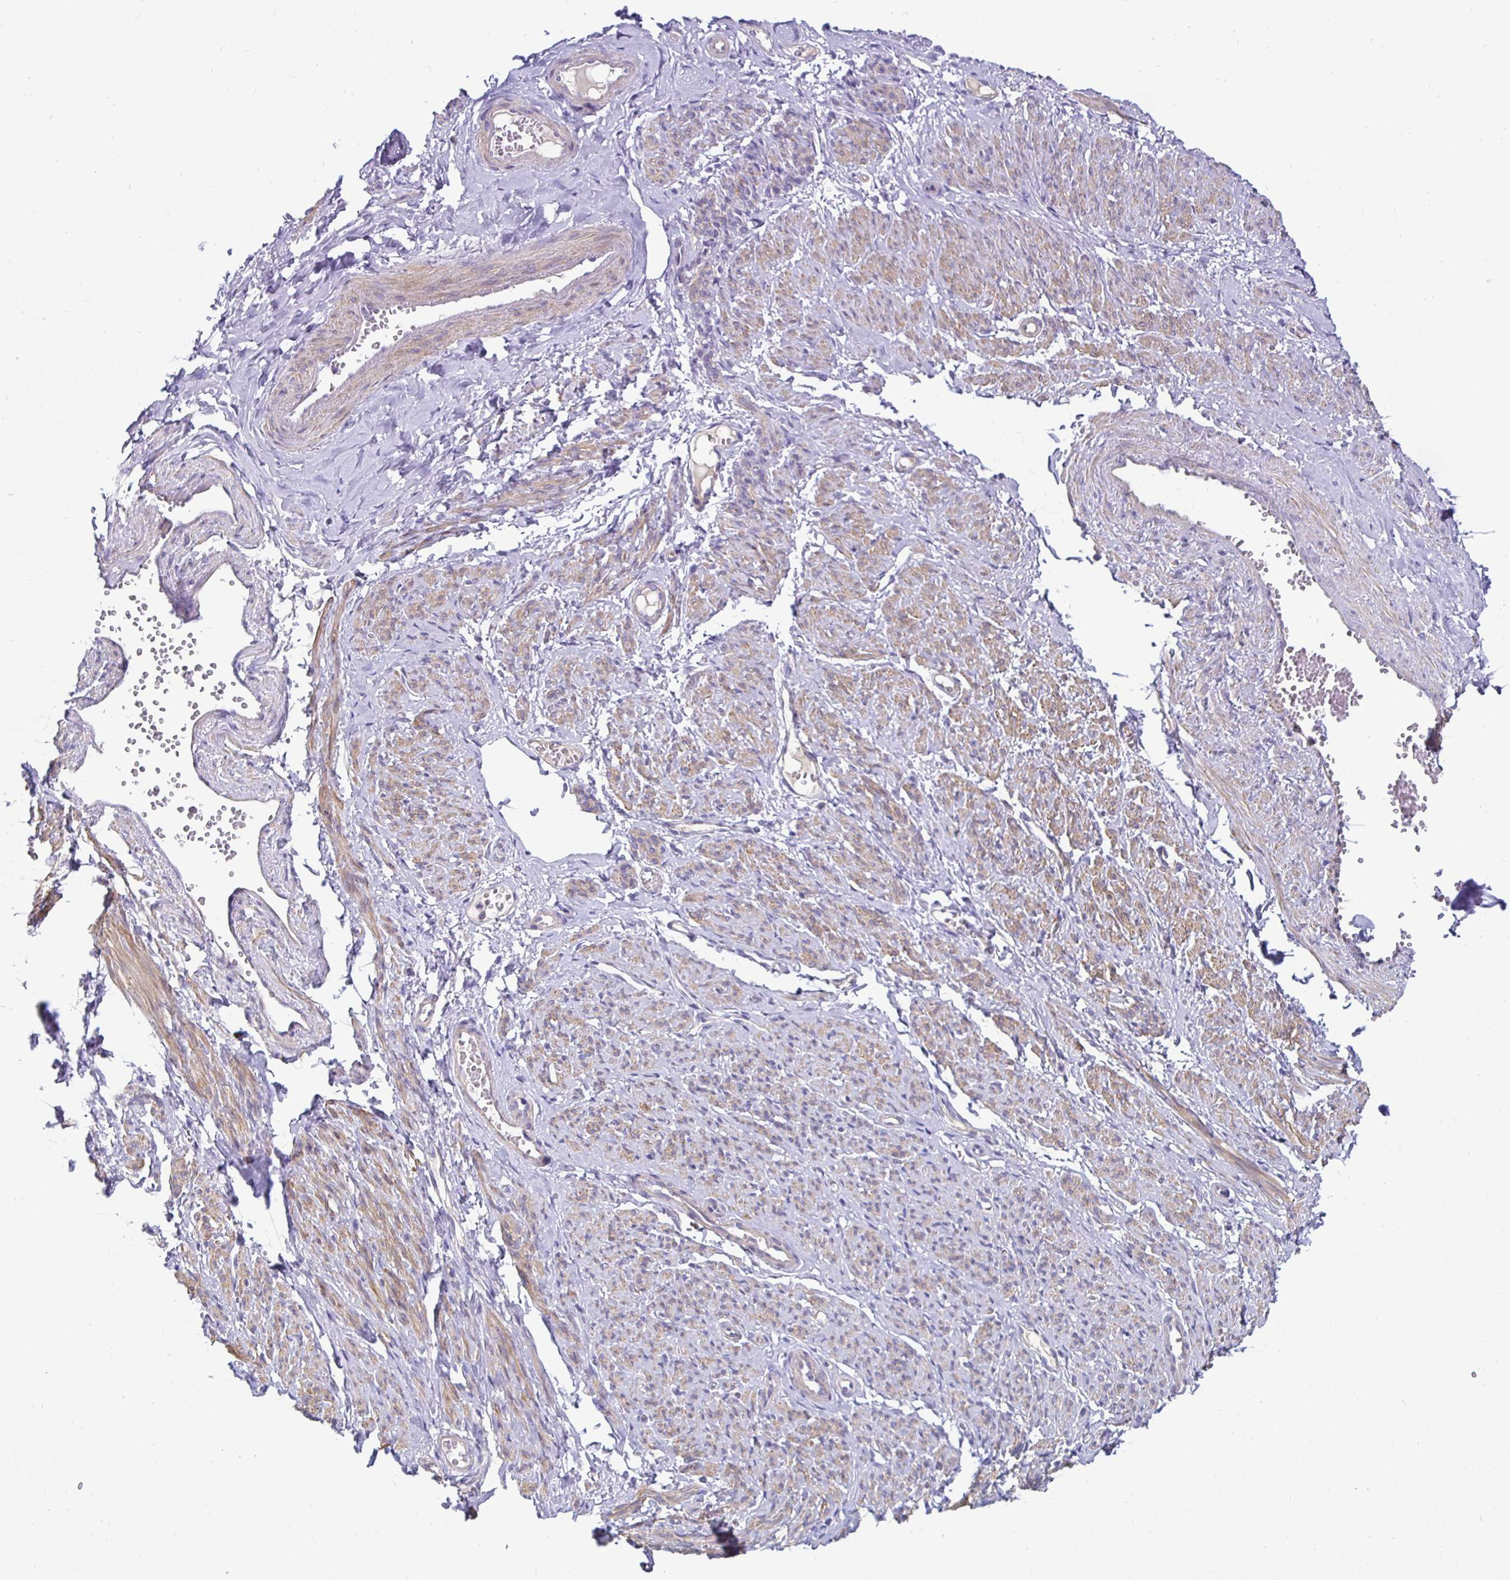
{"staining": {"intensity": "weak", "quantity": ">75%", "location": "cytoplasmic/membranous"}, "tissue": "smooth muscle", "cell_type": "Smooth muscle cells", "image_type": "normal", "snomed": [{"axis": "morphology", "description": "Normal tissue, NOS"}, {"axis": "topography", "description": "Smooth muscle"}], "caption": "The micrograph displays a brown stain indicating the presence of a protein in the cytoplasmic/membranous of smooth muscle cells in smooth muscle.", "gene": "AKAP6", "patient": {"sex": "female", "age": 65}}